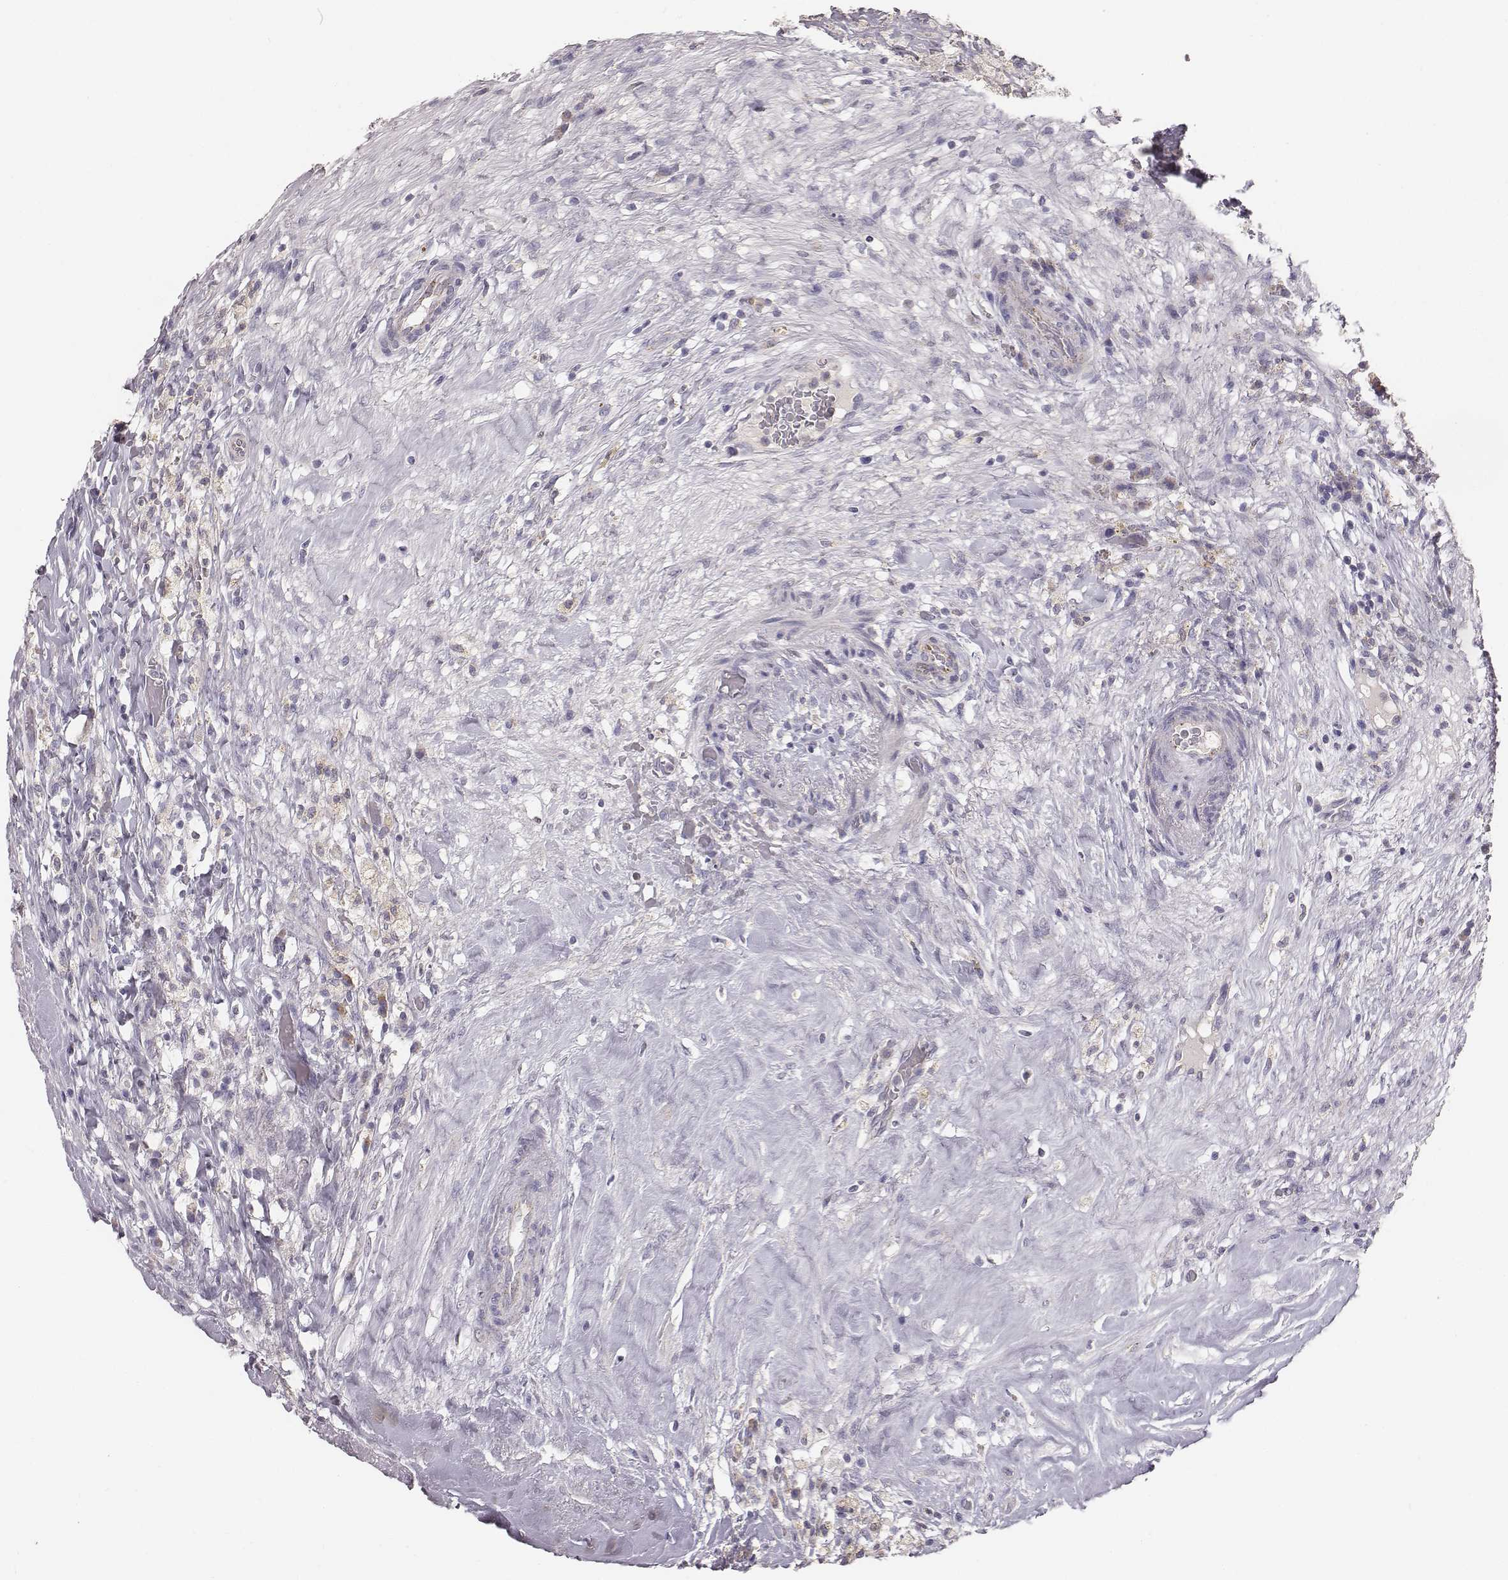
{"staining": {"intensity": "negative", "quantity": "none", "location": "none"}, "tissue": "testis cancer", "cell_type": "Tumor cells", "image_type": "cancer", "snomed": [{"axis": "morphology", "description": "Necrosis, NOS"}, {"axis": "morphology", "description": "Carcinoma, Embryonal, NOS"}, {"axis": "topography", "description": "Testis"}], "caption": "Human embryonal carcinoma (testis) stained for a protein using immunohistochemistry (IHC) shows no expression in tumor cells.", "gene": "ABCD3", "patient": {"sex": "male", "age": 19}}